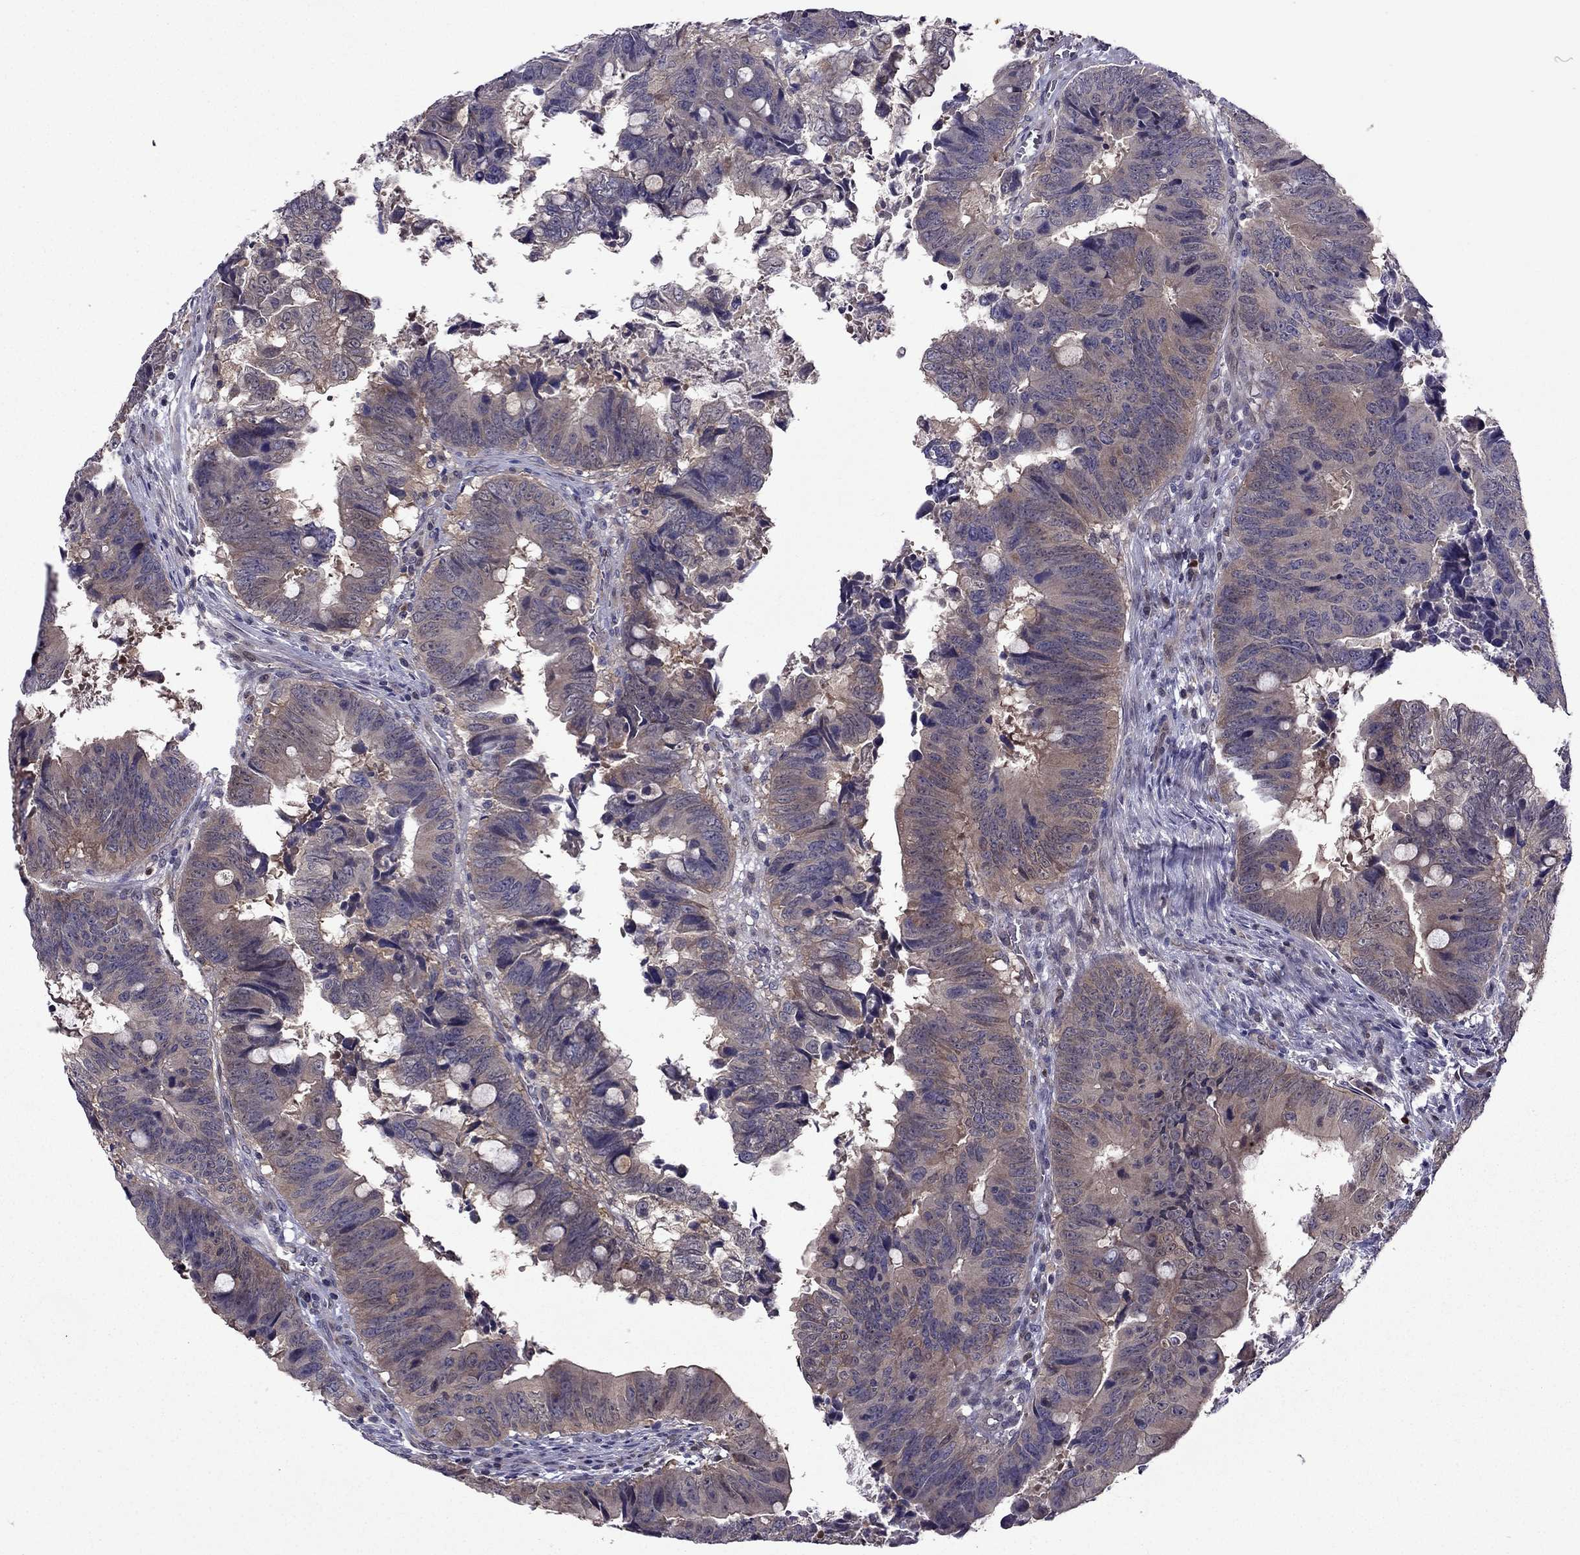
{"staining": {"intensity": "weak", "quantity": ">75%", "location": "cytoplasmic/membranous"}, "tissue": "colorectal cancer", "cell_type": "Tumor cells", "image_type": "cancer", "snomed": [{"axis": "morphology", "description": "Adenocarcinoma, NOS"}, {"axis": "topography", "description": "Colon"}], "caption": "A histopathology image of human colorectal cancer (adenocarcinoma) stained for a protein reveals weak cytoplasmic/membranous brown staining in tumor cells. The protein is stained brown, and the nuclei are stained in blue (DAB IHC with brightfield microscopy, high magnification).", "gene": "CDK5", "patient": {"sex": "female", "age": 82}}